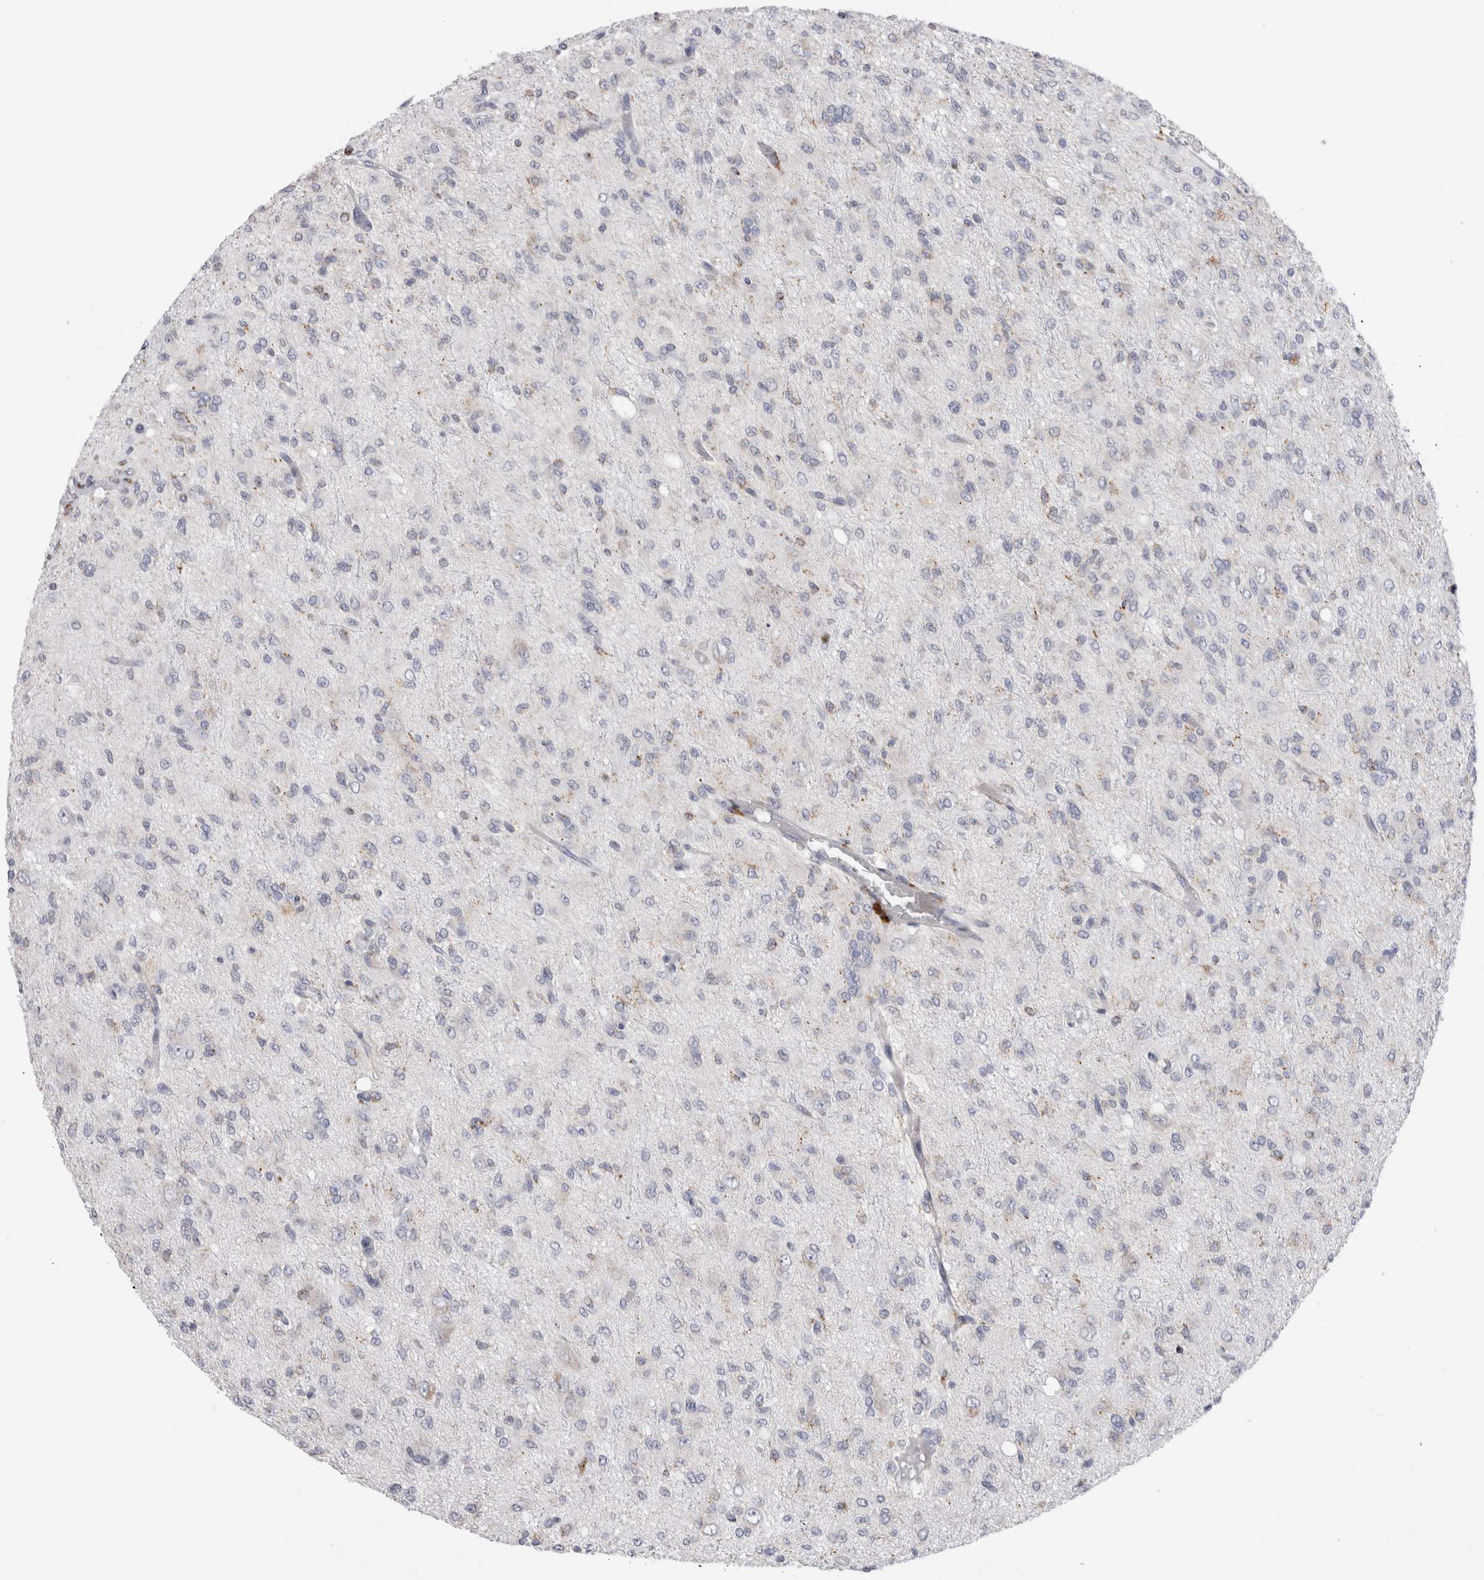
{"staining": {"intensity": "negative", "quantity": "none", "location": "none"}, "tissue": "glioma", "cell_type": "Tumor cells", "image_type": "cancer", "snomed": [{"axis": "morphology", "description": "Glioma, malignant, High grade"}, {"axis": "topography", "description": "Brain"}], "caption": "High magnification brightfield microscopy of glioma stained with DAB (brown) and counterstained with hematoxylin (blue): tumor cells show no significant staining.", "gene": "GAA", "patient": {"sex": "female", "age": 59}}